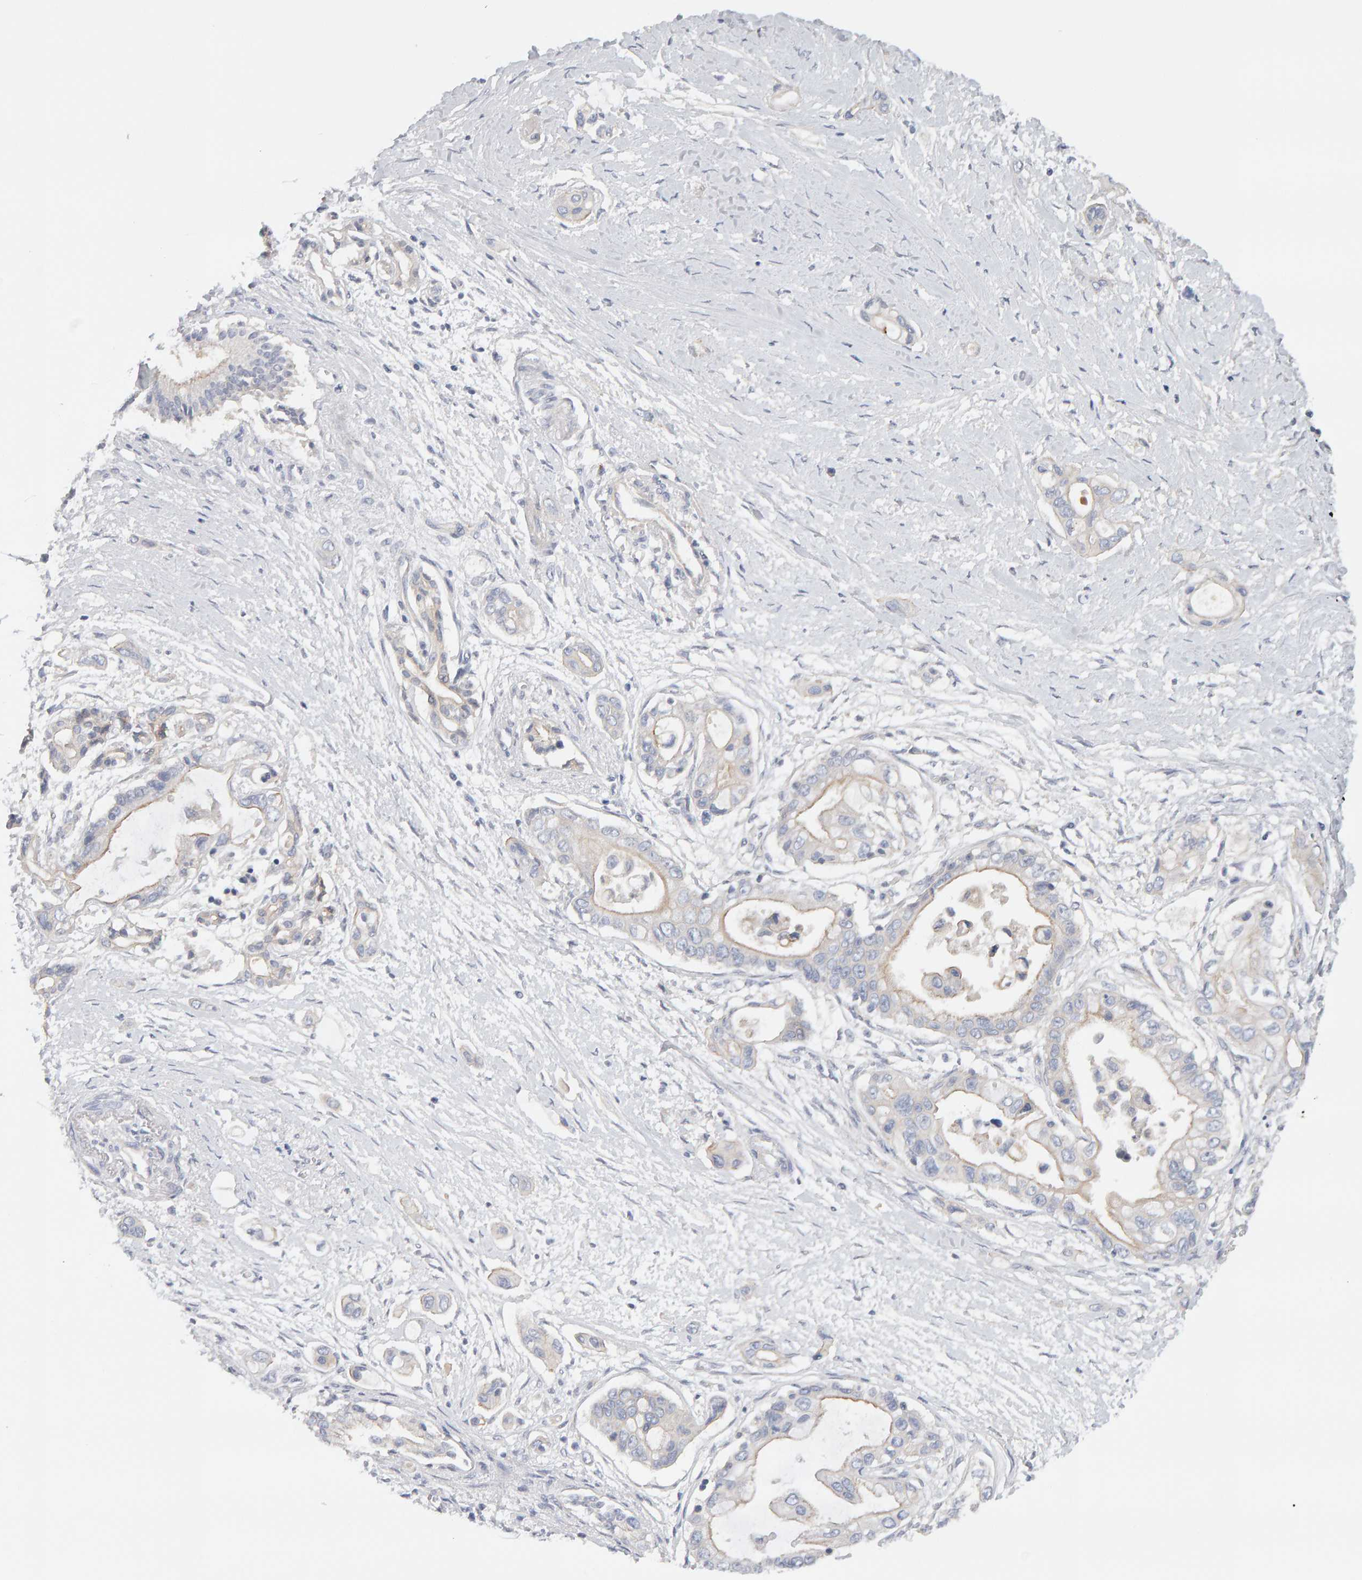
{"staining": {"intensity": "negative", "quantity": "none", "location": "none"}, "tissue": "pancreatic cancer", "cell_type": "Tumor cells", "image_type": "cancer", "snomed": [{"axis": "morphology", "description": "Adenocarcinoma, NOS"}, {"axis": "topography", "description": "Pancreas"}], "caption": "Immunohistochemistry histopathology image of human adenocarcinoma (pancreatic) stained for a protein (brown), which reveals no staining in tumor cells. Brightfield microscopy of immunohistochemistry stained with DAB (3,3'-diaminobenzidine) (brown) and hematoxylin (blue), captured at high magnification.", "gene": "PPP1R16A", "patient": {"sex": "male", "age": 59}}